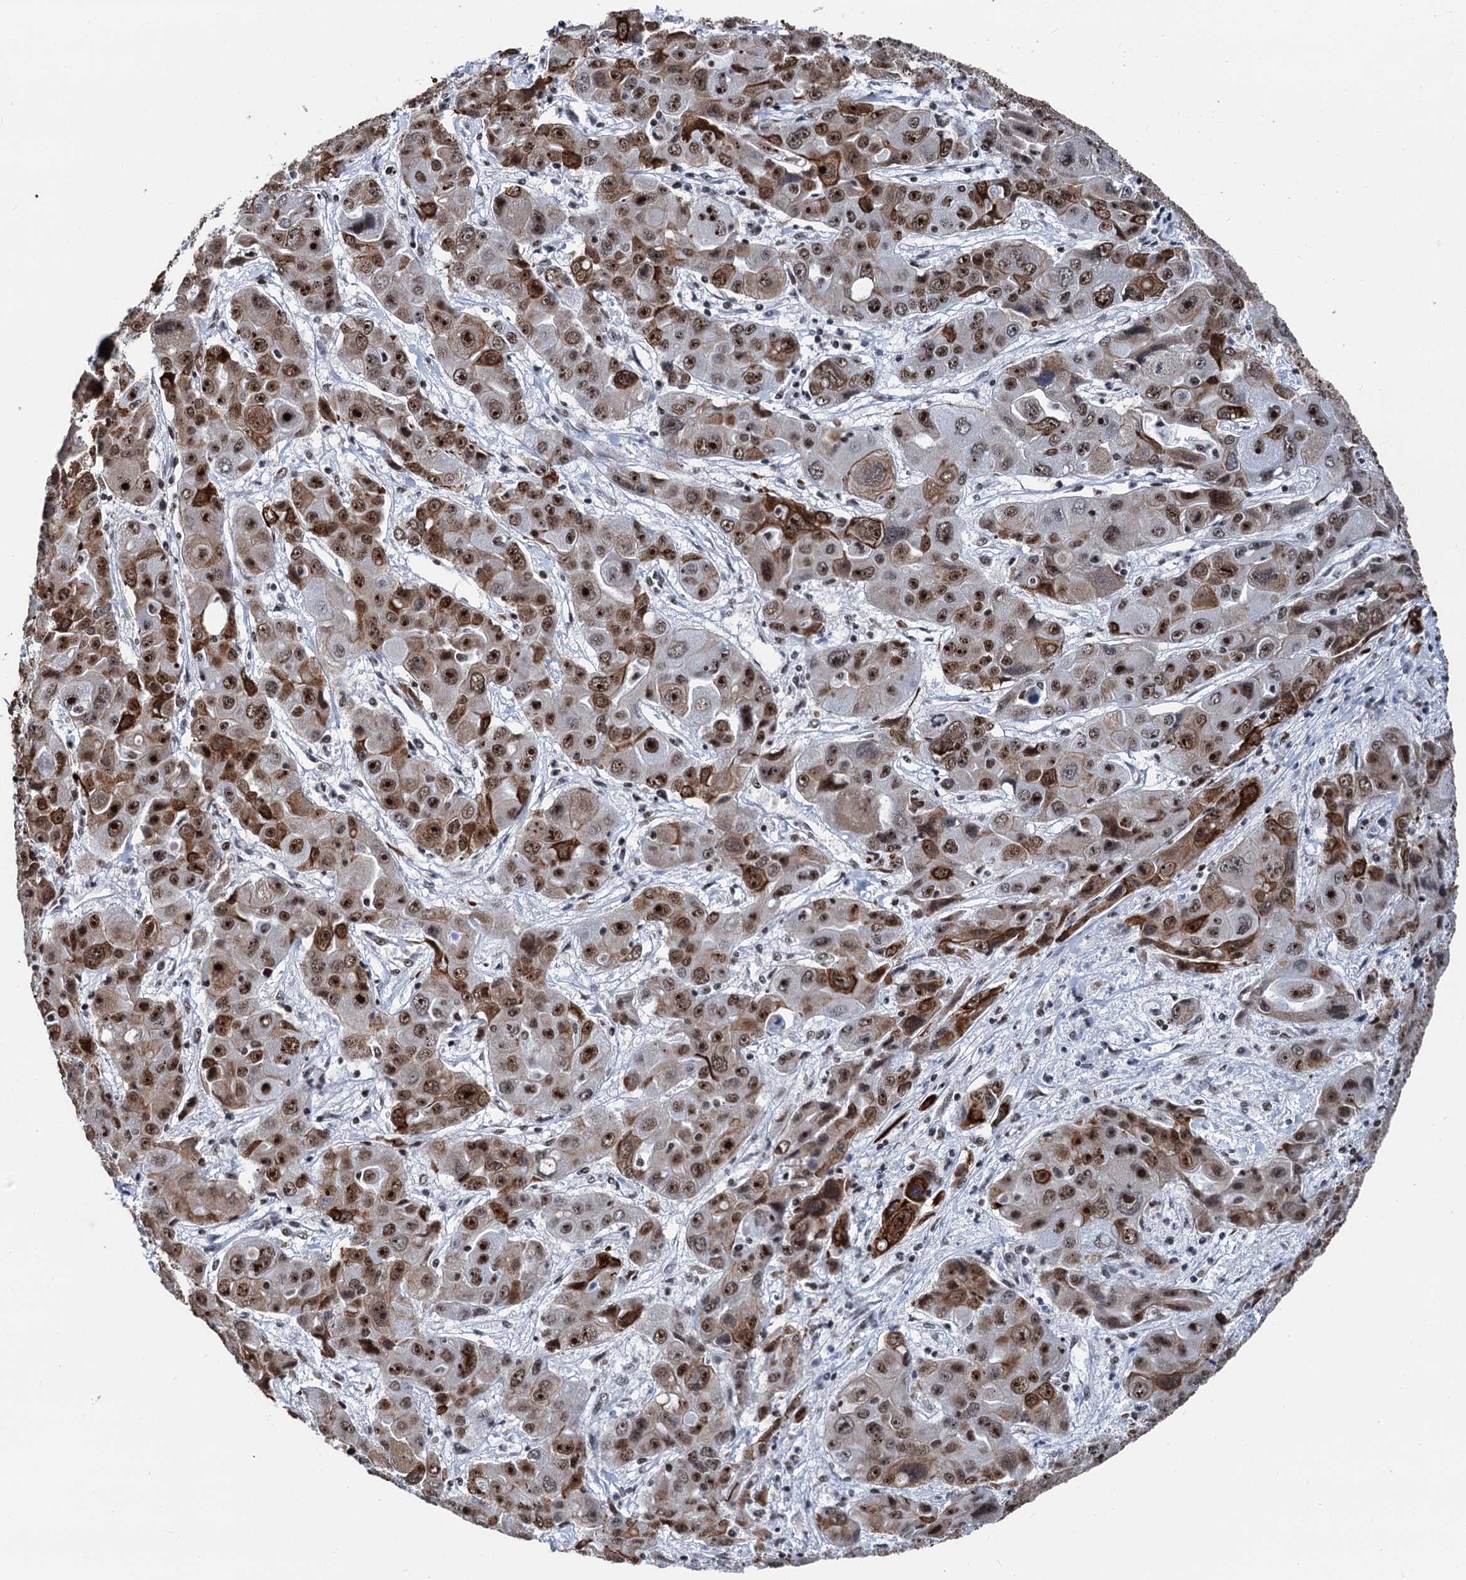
{"staining": {"intensity": "strong", "quantity": ">75%", "location": "nuclear"}, "tissue": "liver cancer", "cell_type": "Tumor cells", "image_type": "cancer", "snomed": [{"axis": "morphology", "description": "Cholangiocarcinoma"}, {"axis": "topography", "description": "Liver"}], "caption": "Immunohistochemical staining of cholangiocarcinoma (liver) reveals strong nuclear protein expression in approximately >75% of tumor cells. (DAB (3,3'-diaminobenzidine) IHC with brightfield microscopy, high magnification).", "gene": "DDX23", "patient": {"sex": "male", "age": 67}}